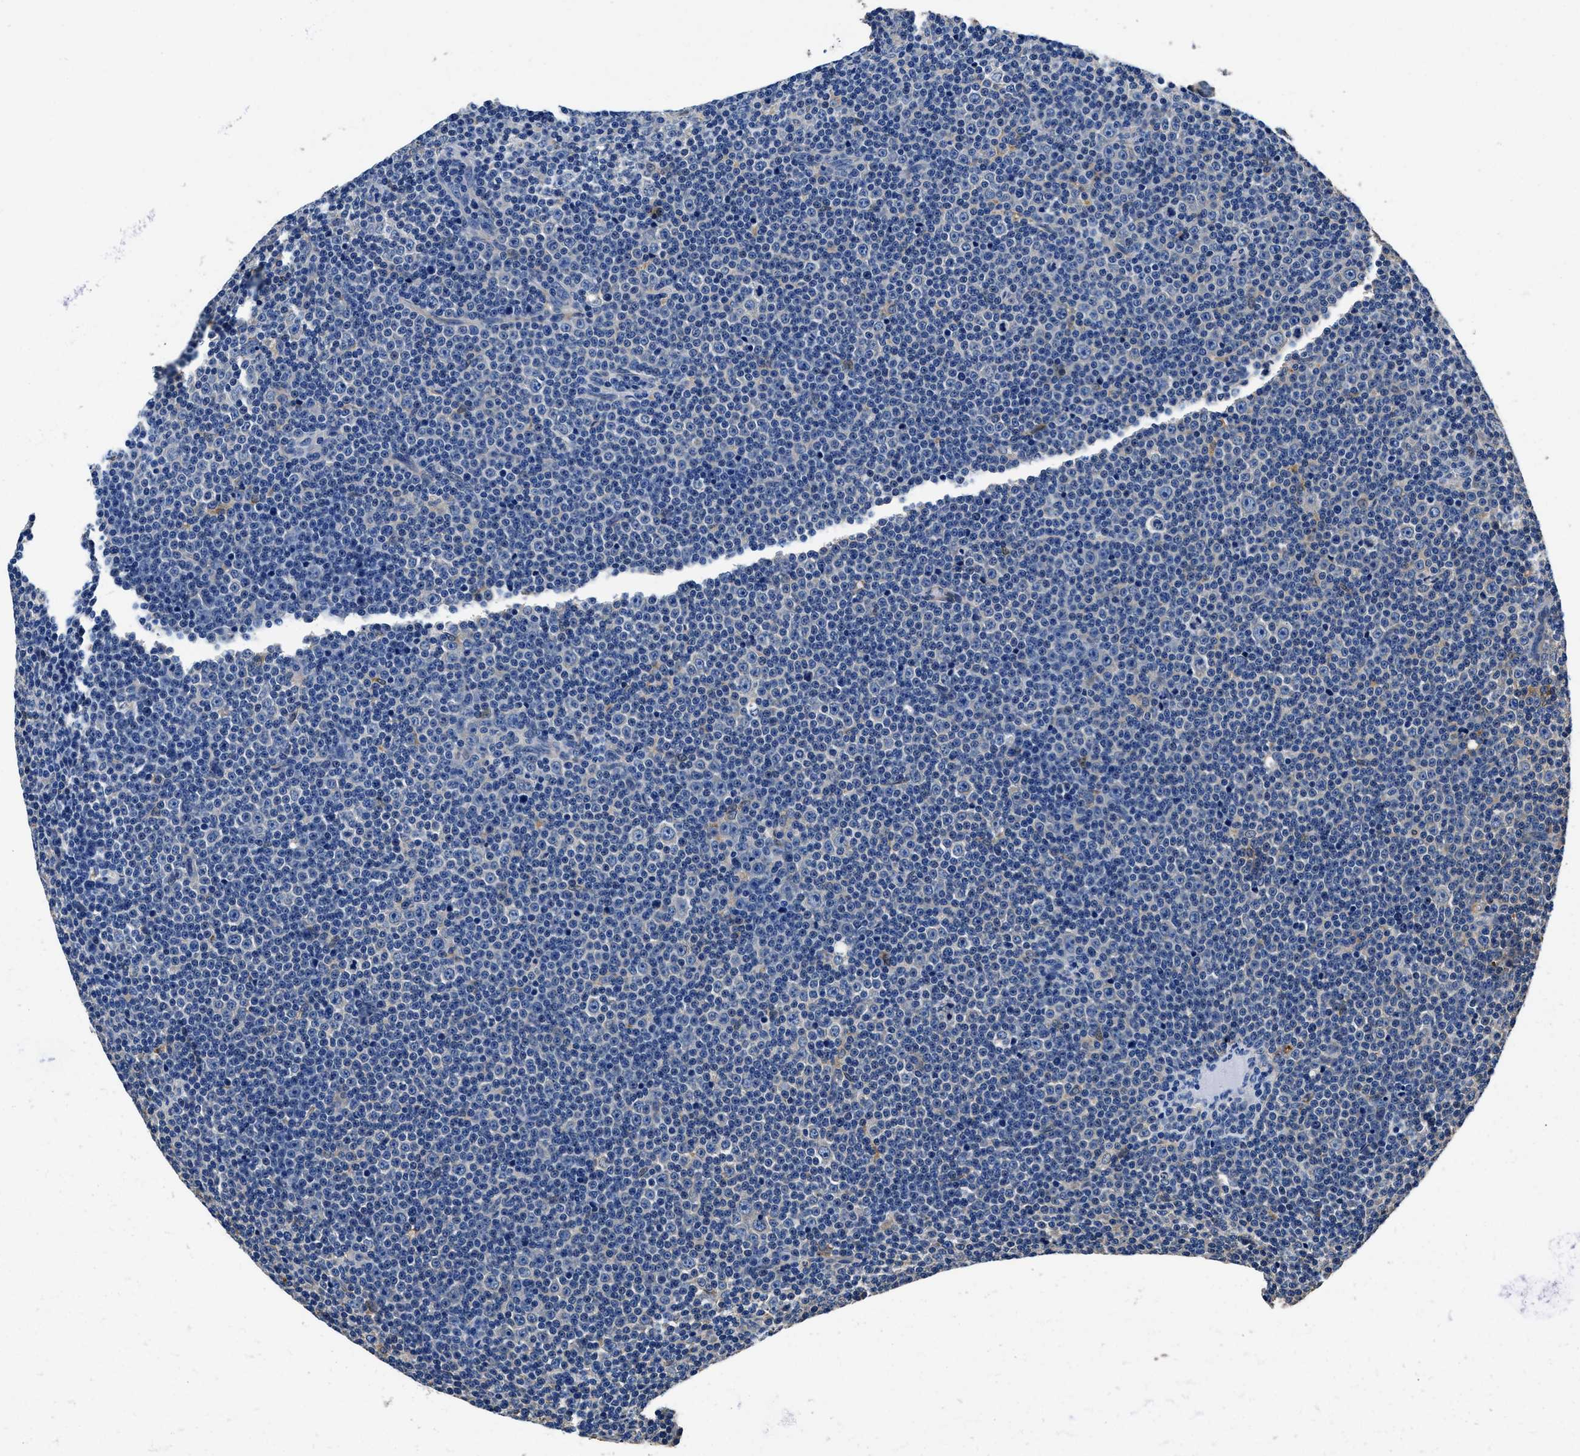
{"staining": {"intensity": "negative", "quantity": "none", "location": "none"}, "tissue": "lymphoma", "cell_type": "Tumor cells", "image_type": "cancer", "snomed": [{"axis": "morphology", "description": "Malignant lymphoma, non-Hodgkin's type, Low grade"}, {"axis": "topography", "description": "Lymph node"}], "caption": "This is an IHC photomicrograph of human malignant lymphoma, non-Hodgkin's type (low-grade). There is no expression in tumor cells.", "gene": "NEU1", "patient": {"sex": "female", "age": 67}}